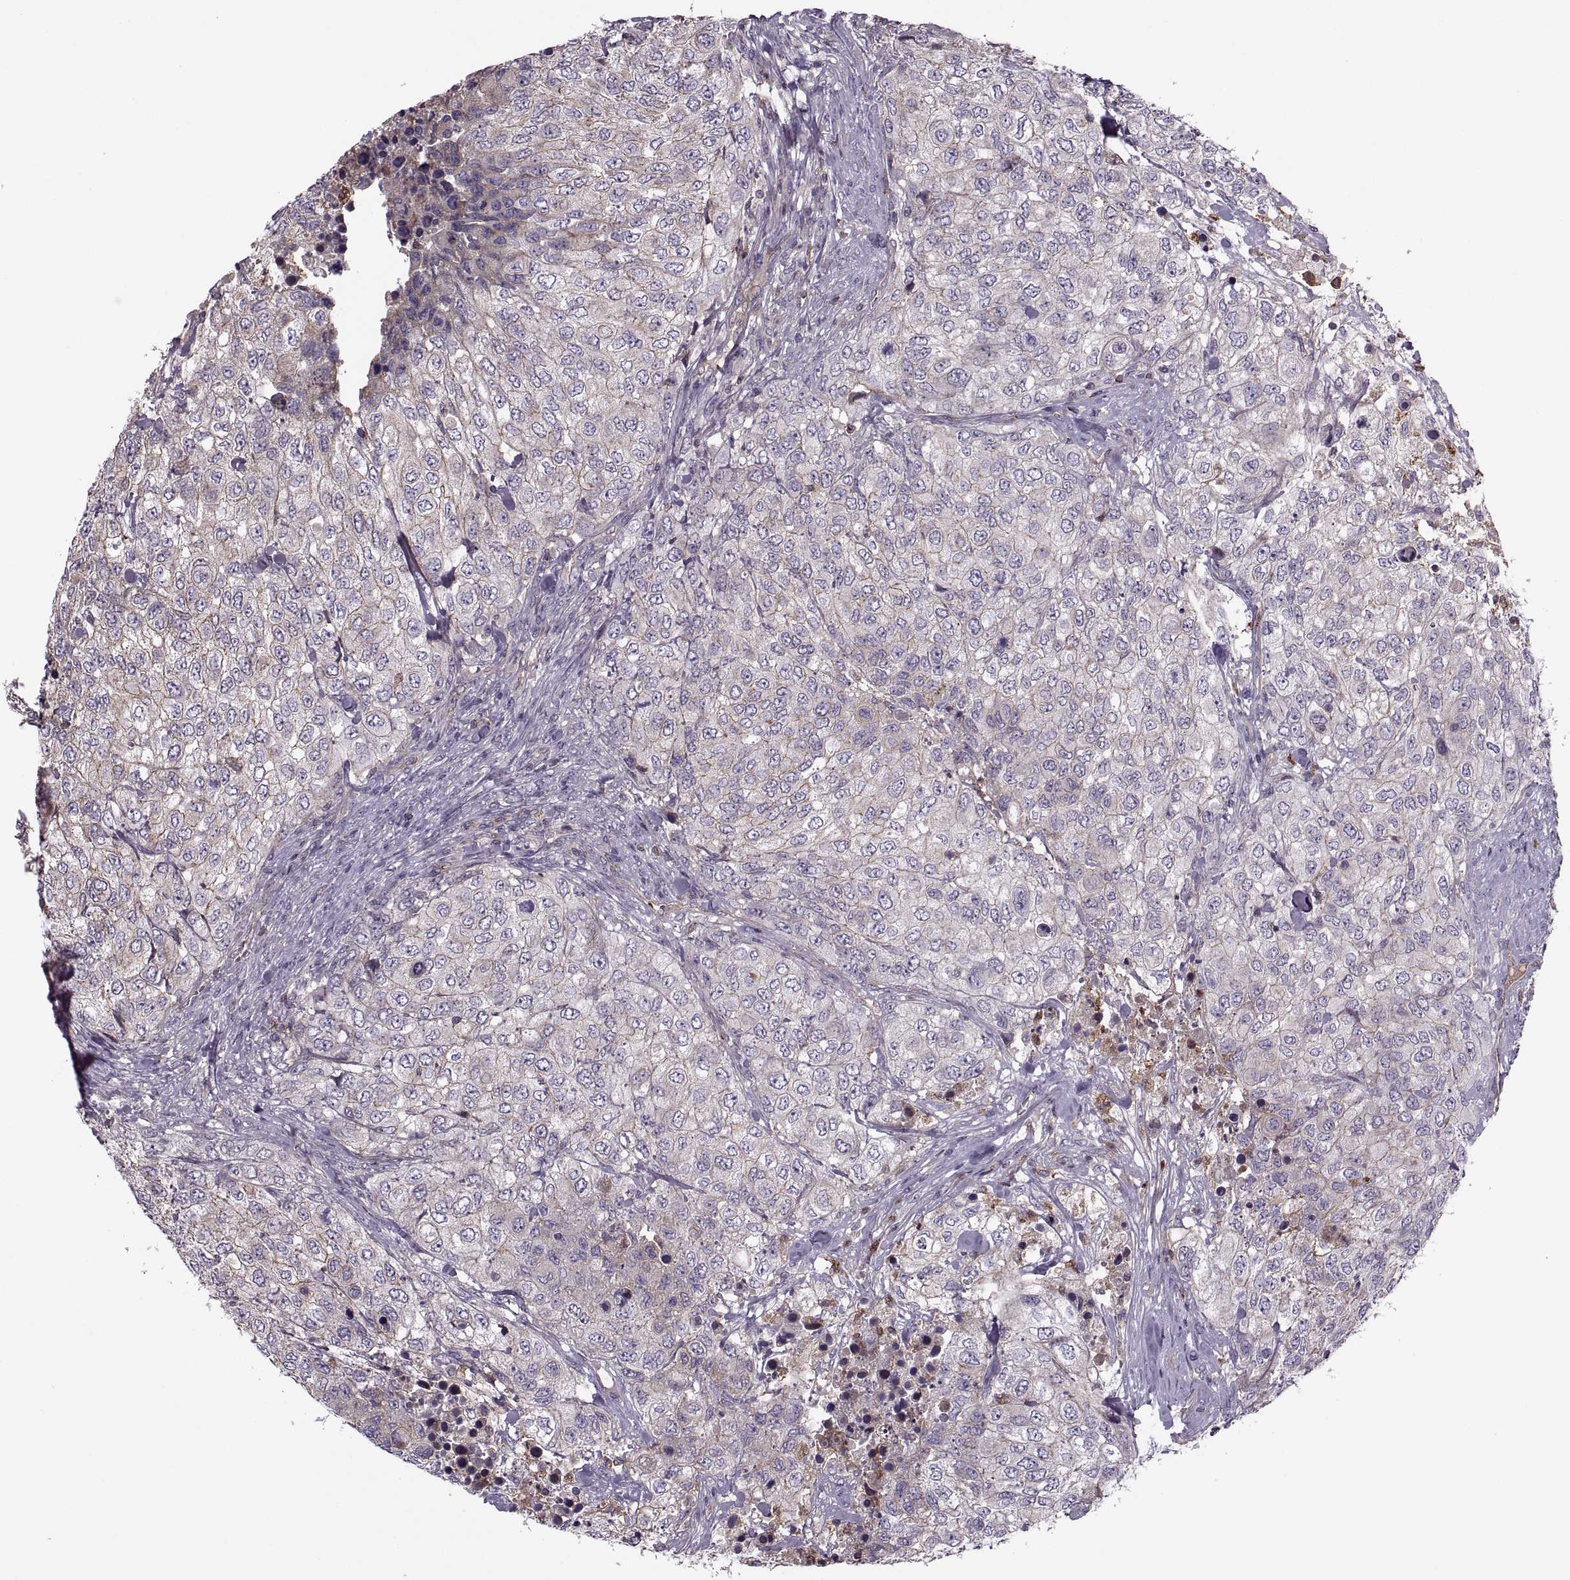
{"staining": {"intensity": "weak", "quantity": "25%-75%", "location": "cytoplasmic/membranous"}, "tissue": "urothelial cancer", "cell_type": "Tumor cells", "image_type": "cancer", "snomed": [{"axis": "morphology", "description": "Urothelial carcinoma, High grade"}, {"axis": "topography", "description": "Urinary bladder"}], "caption": "Approximately 25%-75% of tumor cells in urothelial carcinoma (high-grade) display weak cytoplasmic/membranous protein expression as visualized by brown immunohistochemical staining.", "gene": "SLC2A3", "patient": {"sex": "female", "age": 78}}